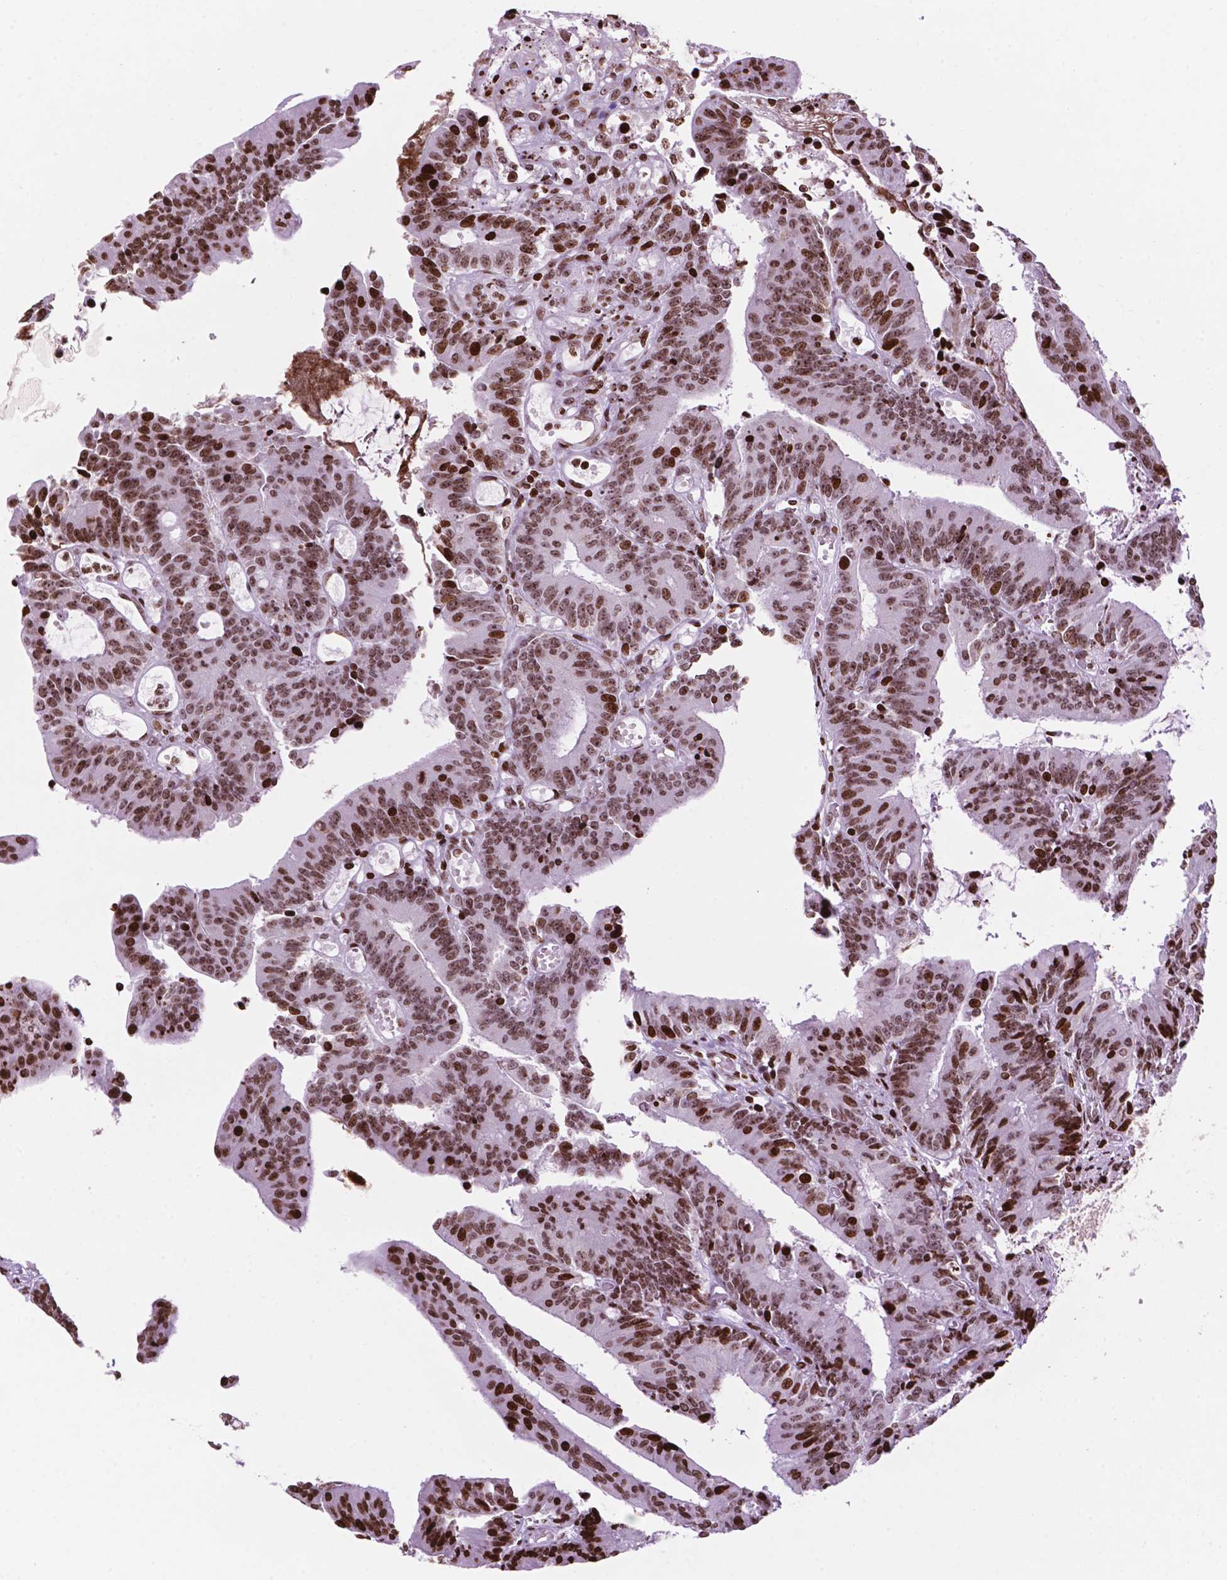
{"staining": {"intensity": "strong", "quantity": ">75%", "location": "nuclear"}, "tissue": "colorectal cancer", "cell_type": "Tumor cells", "image_type": "cancer", "snomed": [{"axis": "morphology", "description": "Adenocarcinoma, NOS"}, {"axis": "topography", "description": "Colon"}], "caption": "High-power microscopy captured an immunohistochemistry histopathology image of colorectal cancer (adenocarcinoma), revealing strong nuclear staining in about >75% of tumor cells. (DAB IHC with brightfield microscopy, high magnification).", "gene": "TMEM250", "patient": {"sex": "female", "age": 78}}